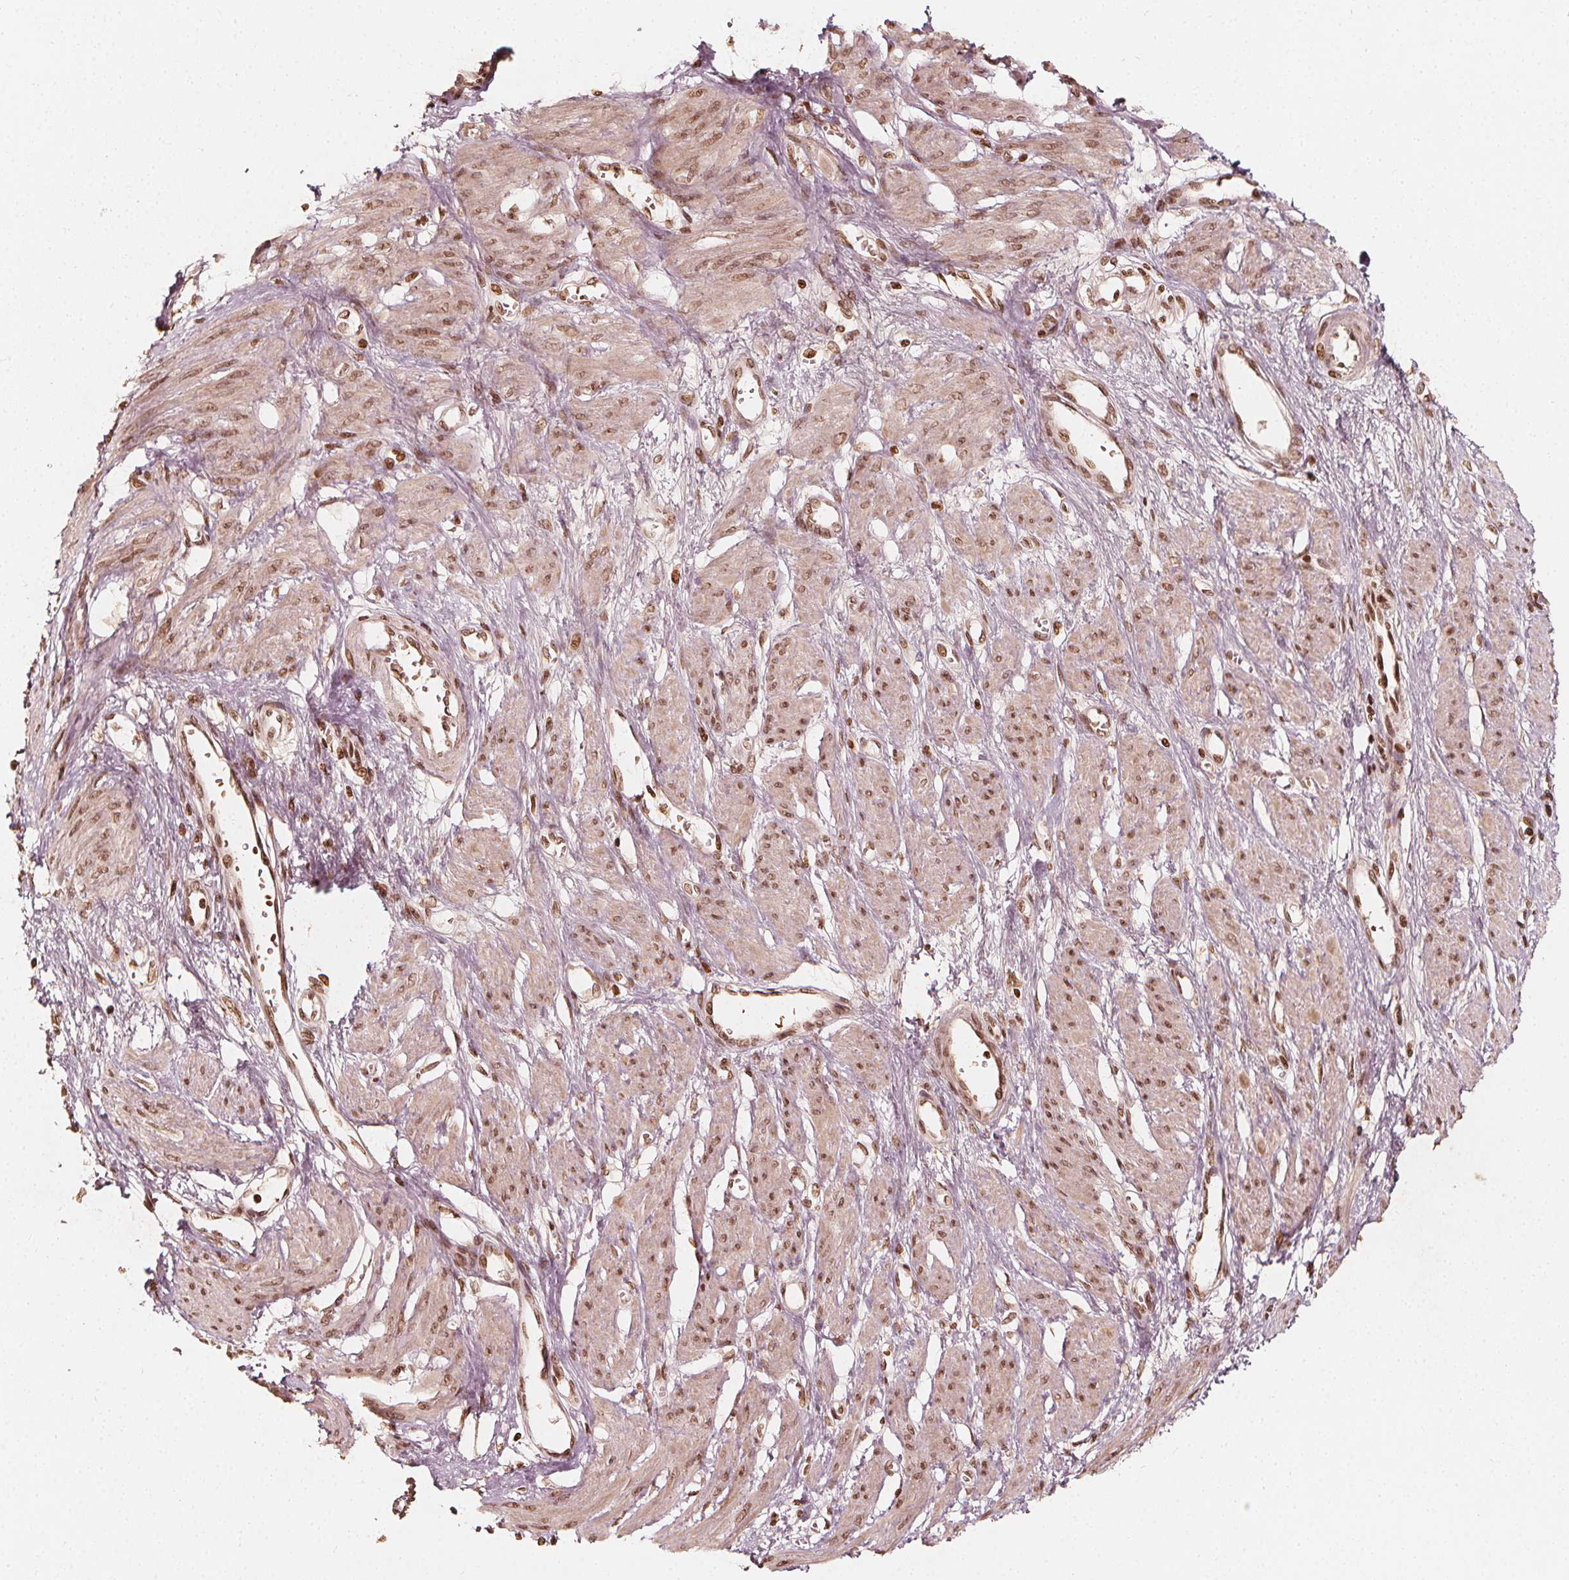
{"staining": {"intensity": "moderate", "quantity": ">75%", "location": "nuclear"}, "tissue": "smooth muscle", "cell_type": "Smooth muscle cells", "image_type": "normal", "snomed": [{"axis": "morphology", "description": "Normal tissue, NOS"}, {"axis": "topography", "description": "Smooth muscle"}, {"axis": "topography", "description": "Uterus"}], "caption": "Benign smooth muscle exhibits moderate nuclear staining in about >75% of smooth muscle cells (DAB IHC with brightfield microscopy, high magnification)..", "gene": "H3C14", "patient": {"sex": "female", "age": 39}}